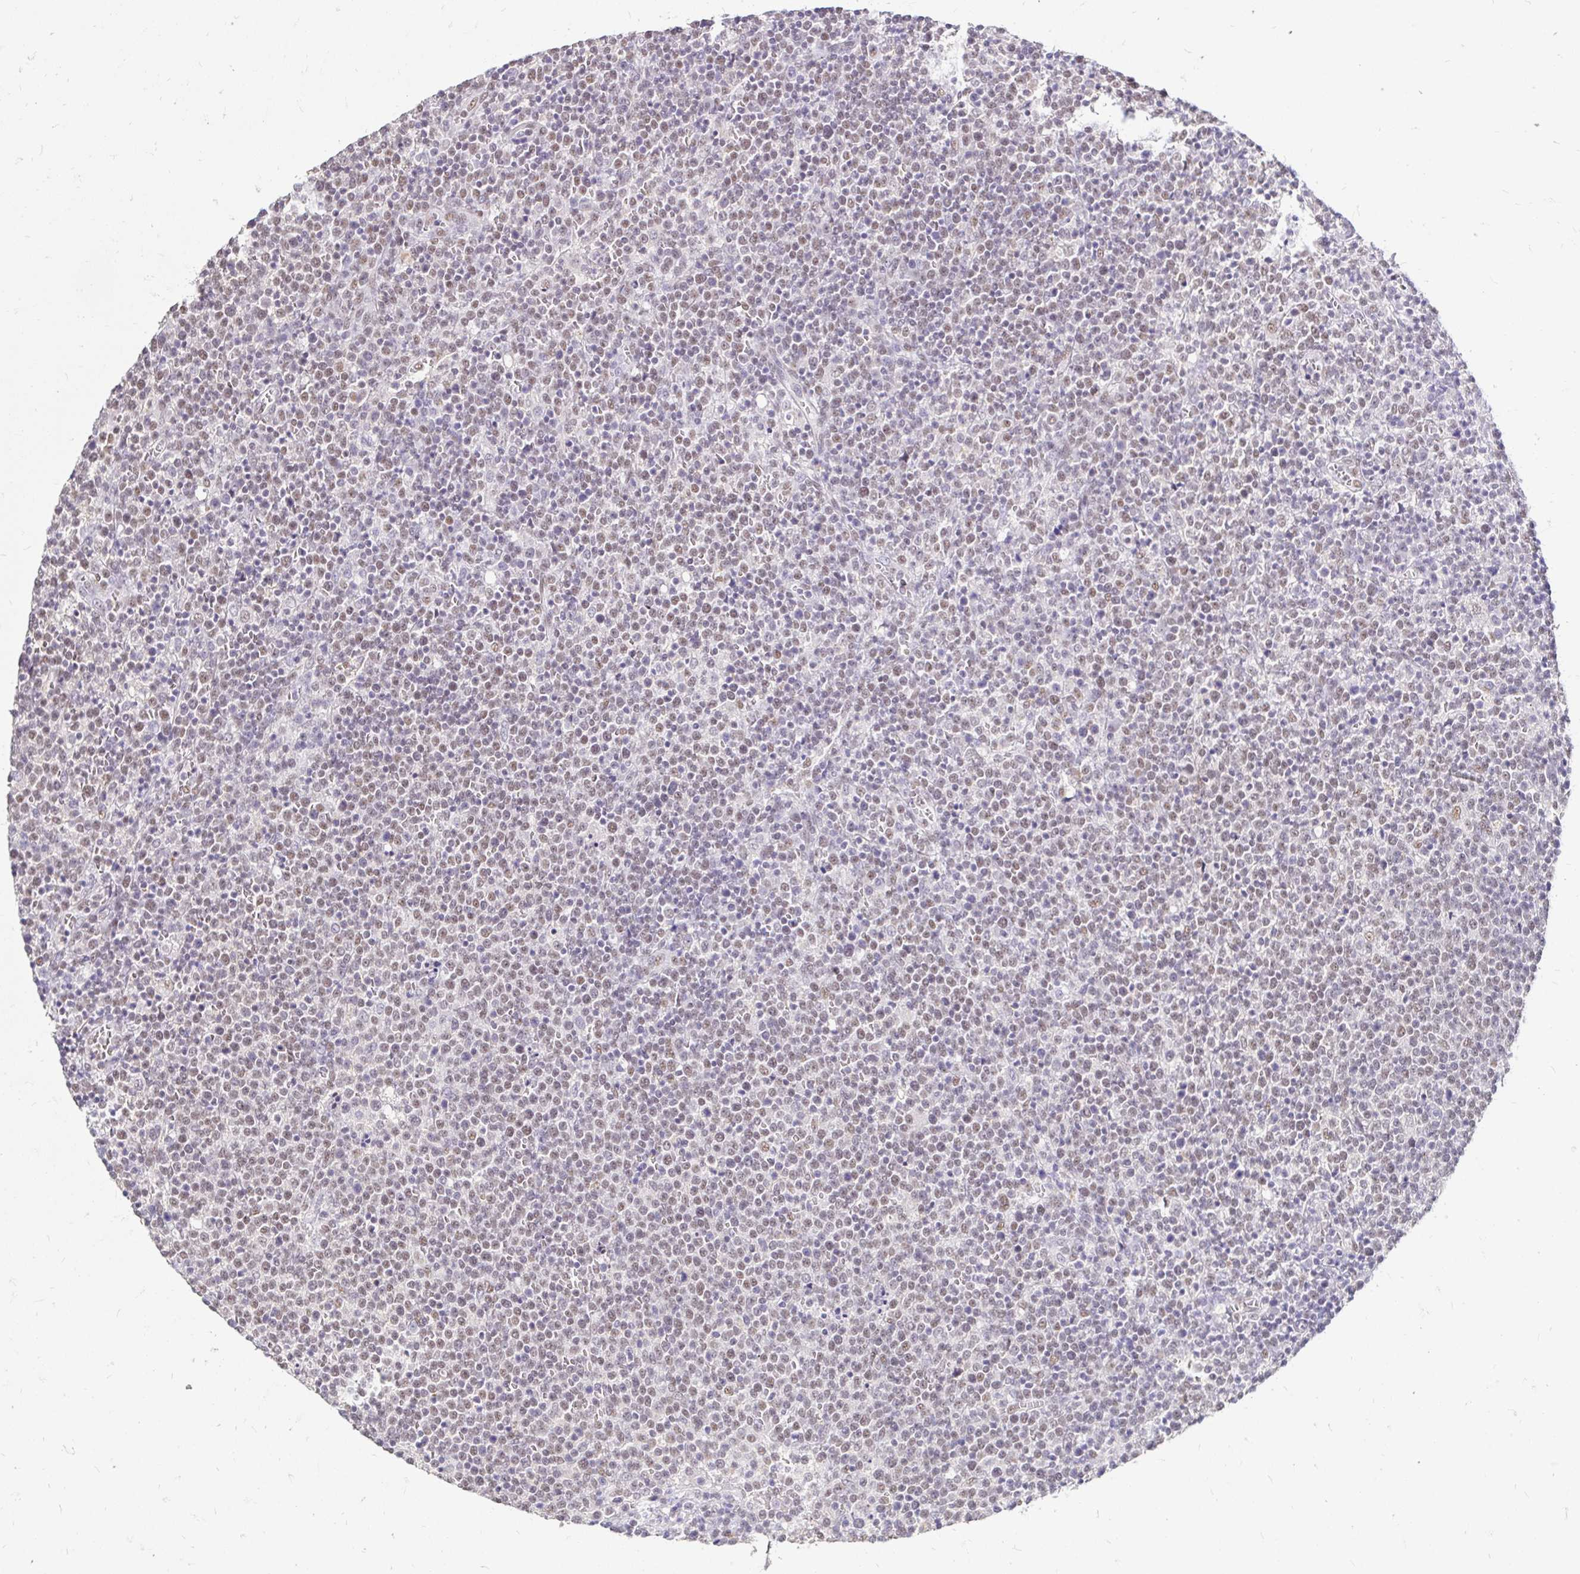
{"staining": {"intensity": "moderate", "quantity": "25%-75%", "location": "nuclear"}, "tissue": "lymphoma", "cell_type": "Tumor cells", "image_type": "cancer", "snomed": [{"axis": "morphology", "description": "Malignant lymphoma, non-Hodgkin's type, High grade"}, {"axis": "topography", "description": "Lymph node"}], "caption": "Moderate nuclear staining is present in approximately 25%-75% of tumor cells in malignant lymphoma, non-Hodgkin's type (high-grade).", "gene": "RIMS4", "patient": {"sex": "male", "age": 61}}